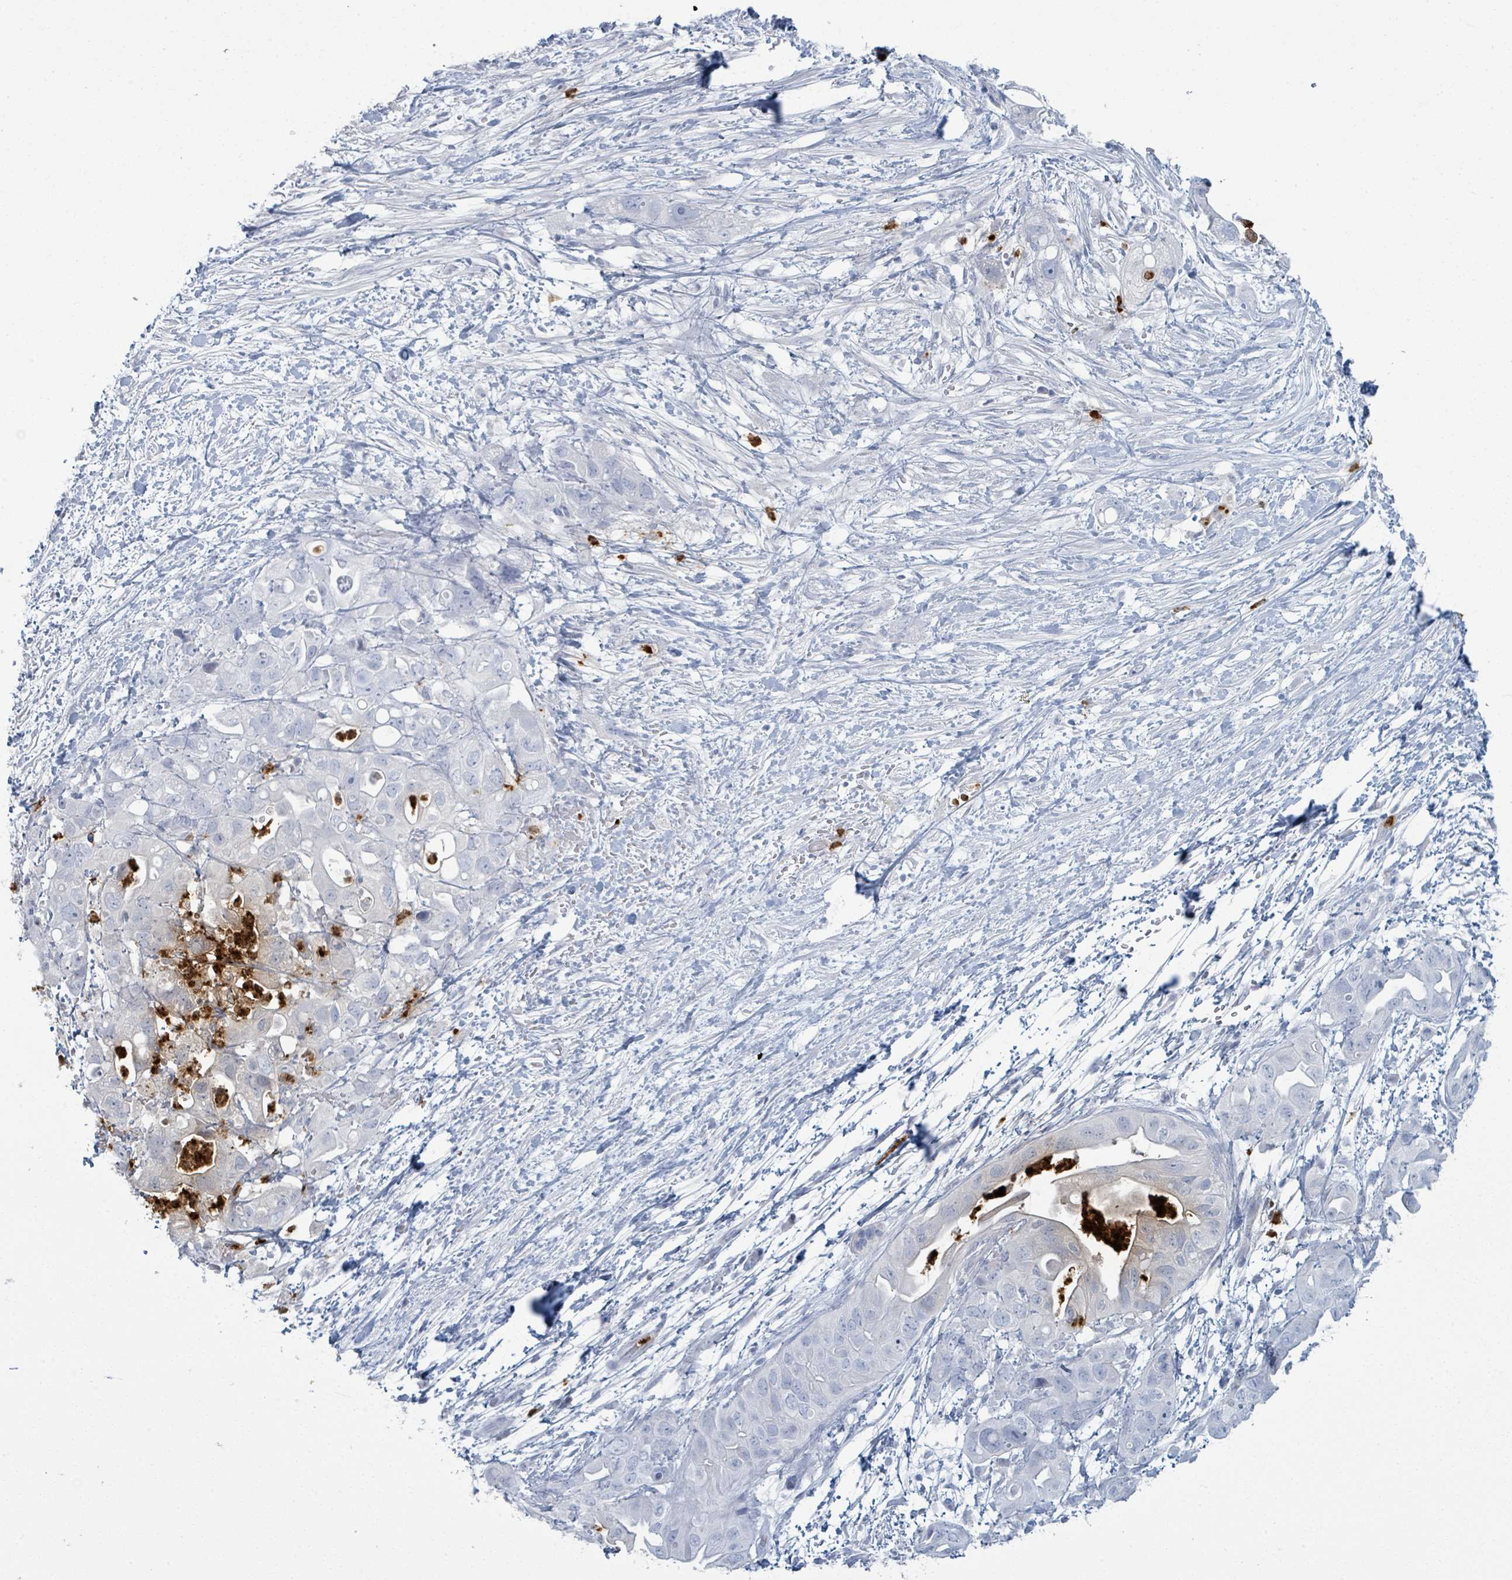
{"staining": {"intensity": "negative", "quantity": "none", "location": "none"}, "tissue": "pancreatic cancer", "cell_type": "Tumor cells", "image_type": "cancer", "snomed": [{"axis": "morphology", "description": "Adenocarcinoma, NOS"}, {"axis": "topography", "description": "Pancreas"}], "caption": "Tumor cells are negative for protein expression in human pancreatic adenocarcinoma. (DAB IHC, high magnification).", "gene": "DEFA4", "patient": {"sex": "female", "age": 72}}